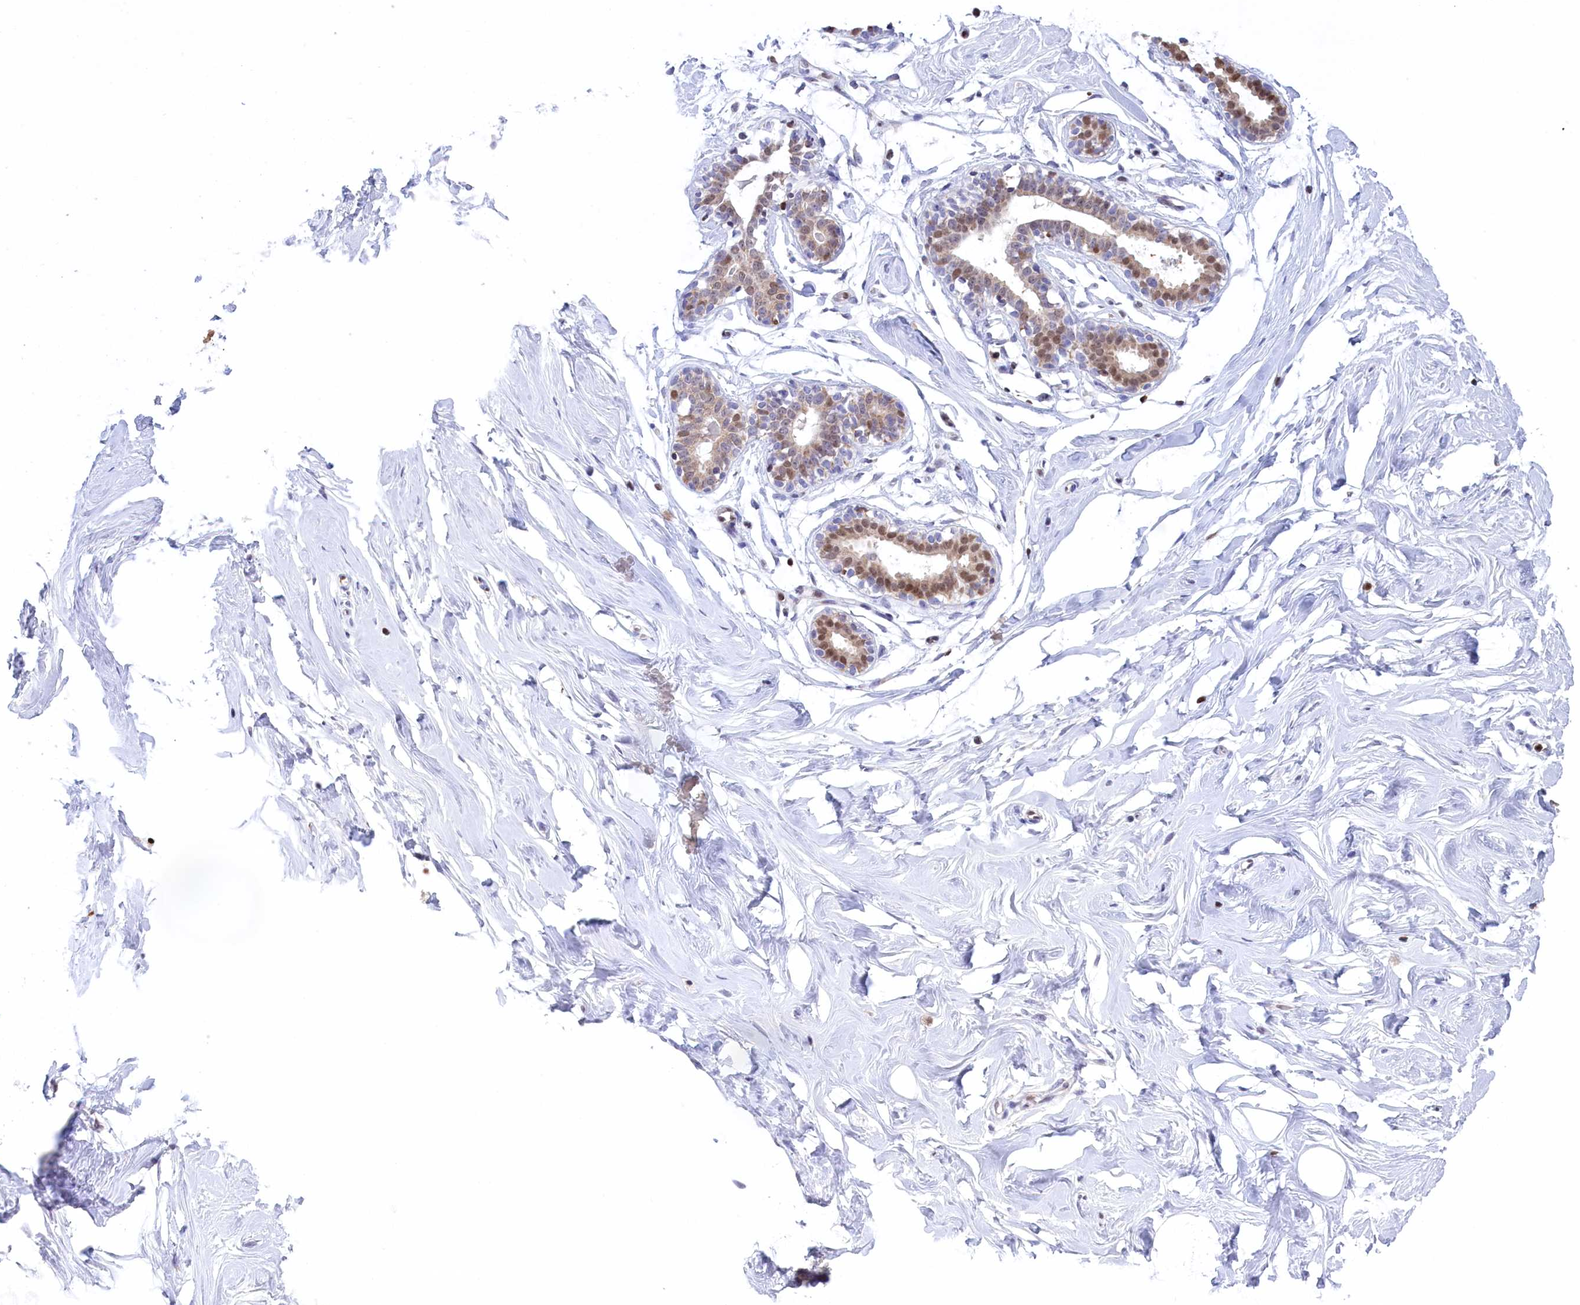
{"staining": {"intensity": "negative", "quantity": "none", "location": "none"}, "tissue": "breast", "cell_type": "Adipocytes", "image_type": "normal", "snomed": [{"axis": "morphology", "description": "Normal tissue, NOS"}, {"axis": "morphology", "description": "Adenoma, NOS"}, {"axis": "topography", "description": "Breast"}], "caption": "The micrograph shows no significant staining in adipocytes of breast.", "gene": "IZUMO2", "patient": {"sex": "female", "age": 23}}